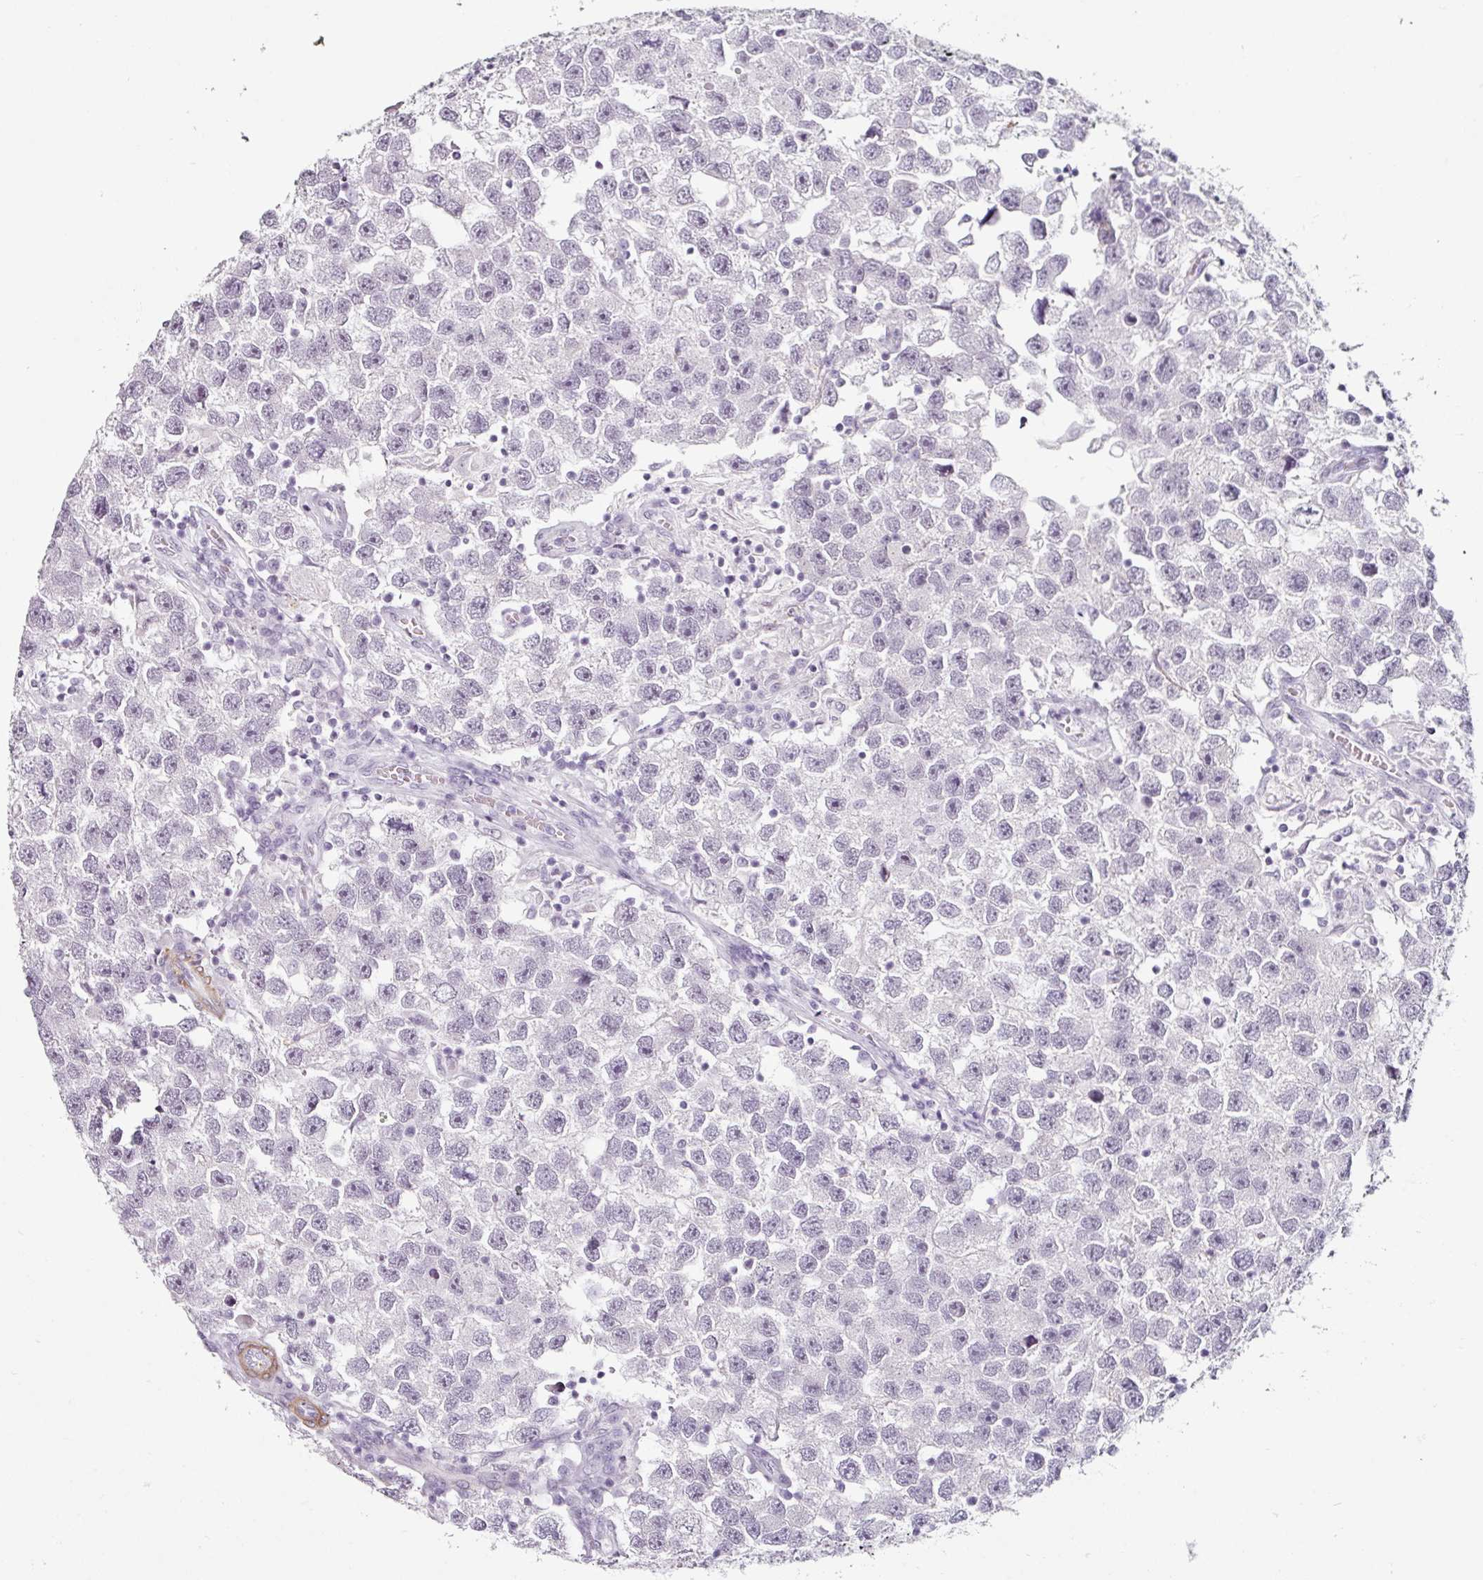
{"staining": {"intensity": "negative", "quantity": "none", "location": "none"}, "tissue": "testis cancer", "cell_type": "Tumor cells", "image_type": "cancer", "snomed": [{"axis": "morphology", "description": "Seminoma, NOS"}, {"axis": "topography", "description": "Testis"}], "caption": "Tumor cells are negative for brown protein staining in seminoma (testis). (DAB immunohistochemistry visualized using brightfield microscopy, high magnification).", "gene": "CAP2", "patient": {"sex": "male", "age": 26}}